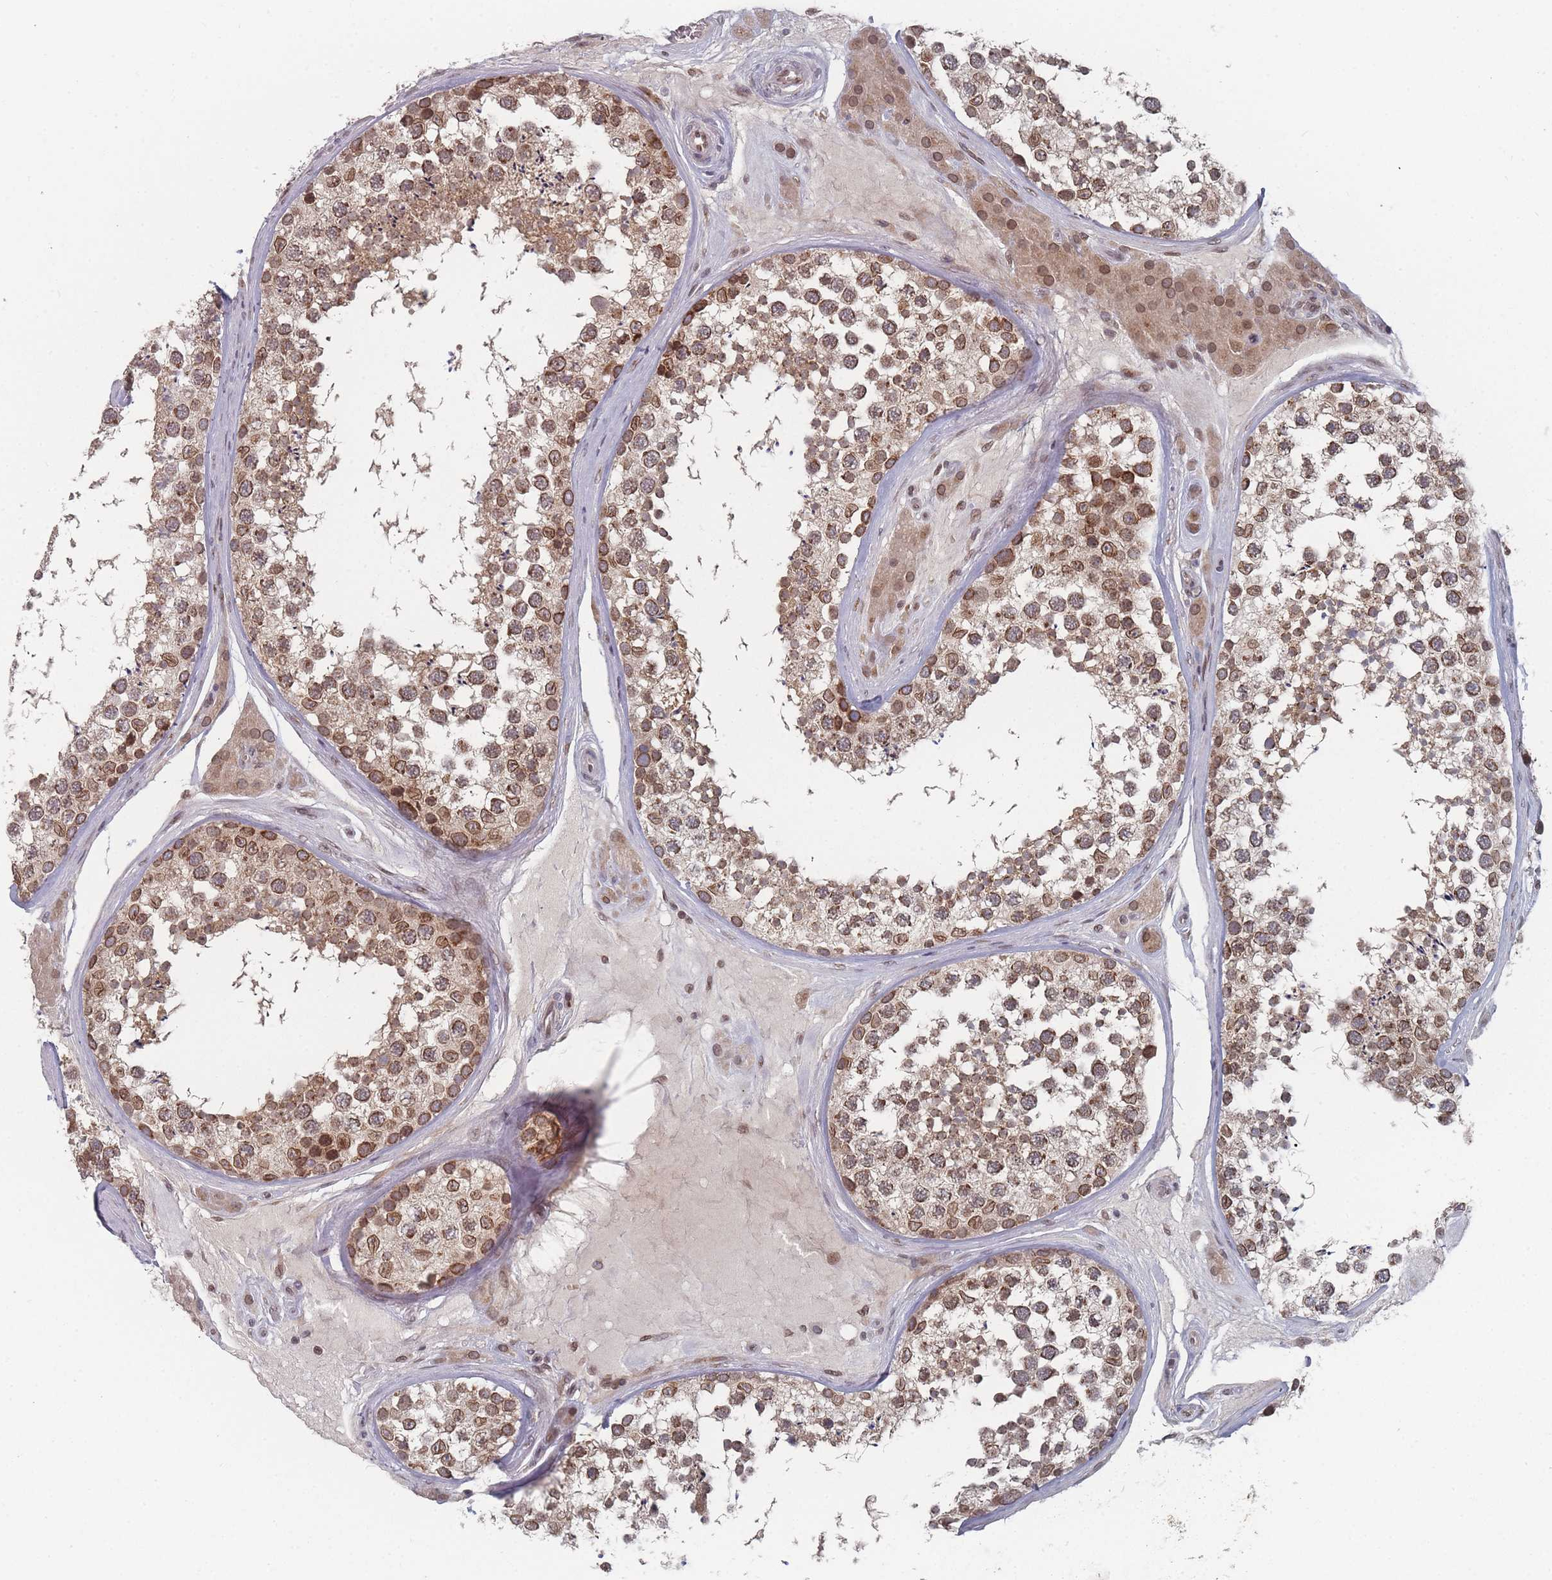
{"staining": {"intensity": "moderate", "quantity": ">75%", "location": "cytoplasmic/membranous,nuclear"}, "tissue": "testis", "cell_type": "Cells in seminiferous ducts", "image_type": "normal", "snomed": [{"axis": "morphology", "description": "Normal tissue, NOS"}, {"axis": "topography", "description": "Testis"}], "caption": "Protein expression analysis of benign testis exhibits moderate cytoplasmic/membranous,nuclear staining in about >75% of cells in seminiferous ducts. The staining was performed using DAB (3,3'-diaminobenzidine), with brown indicating positive protein expression. Nuclei are stained blue with hematoxylin.", "gene": "TBC1D25", "patient": {"sex": "male", "age": 46}}